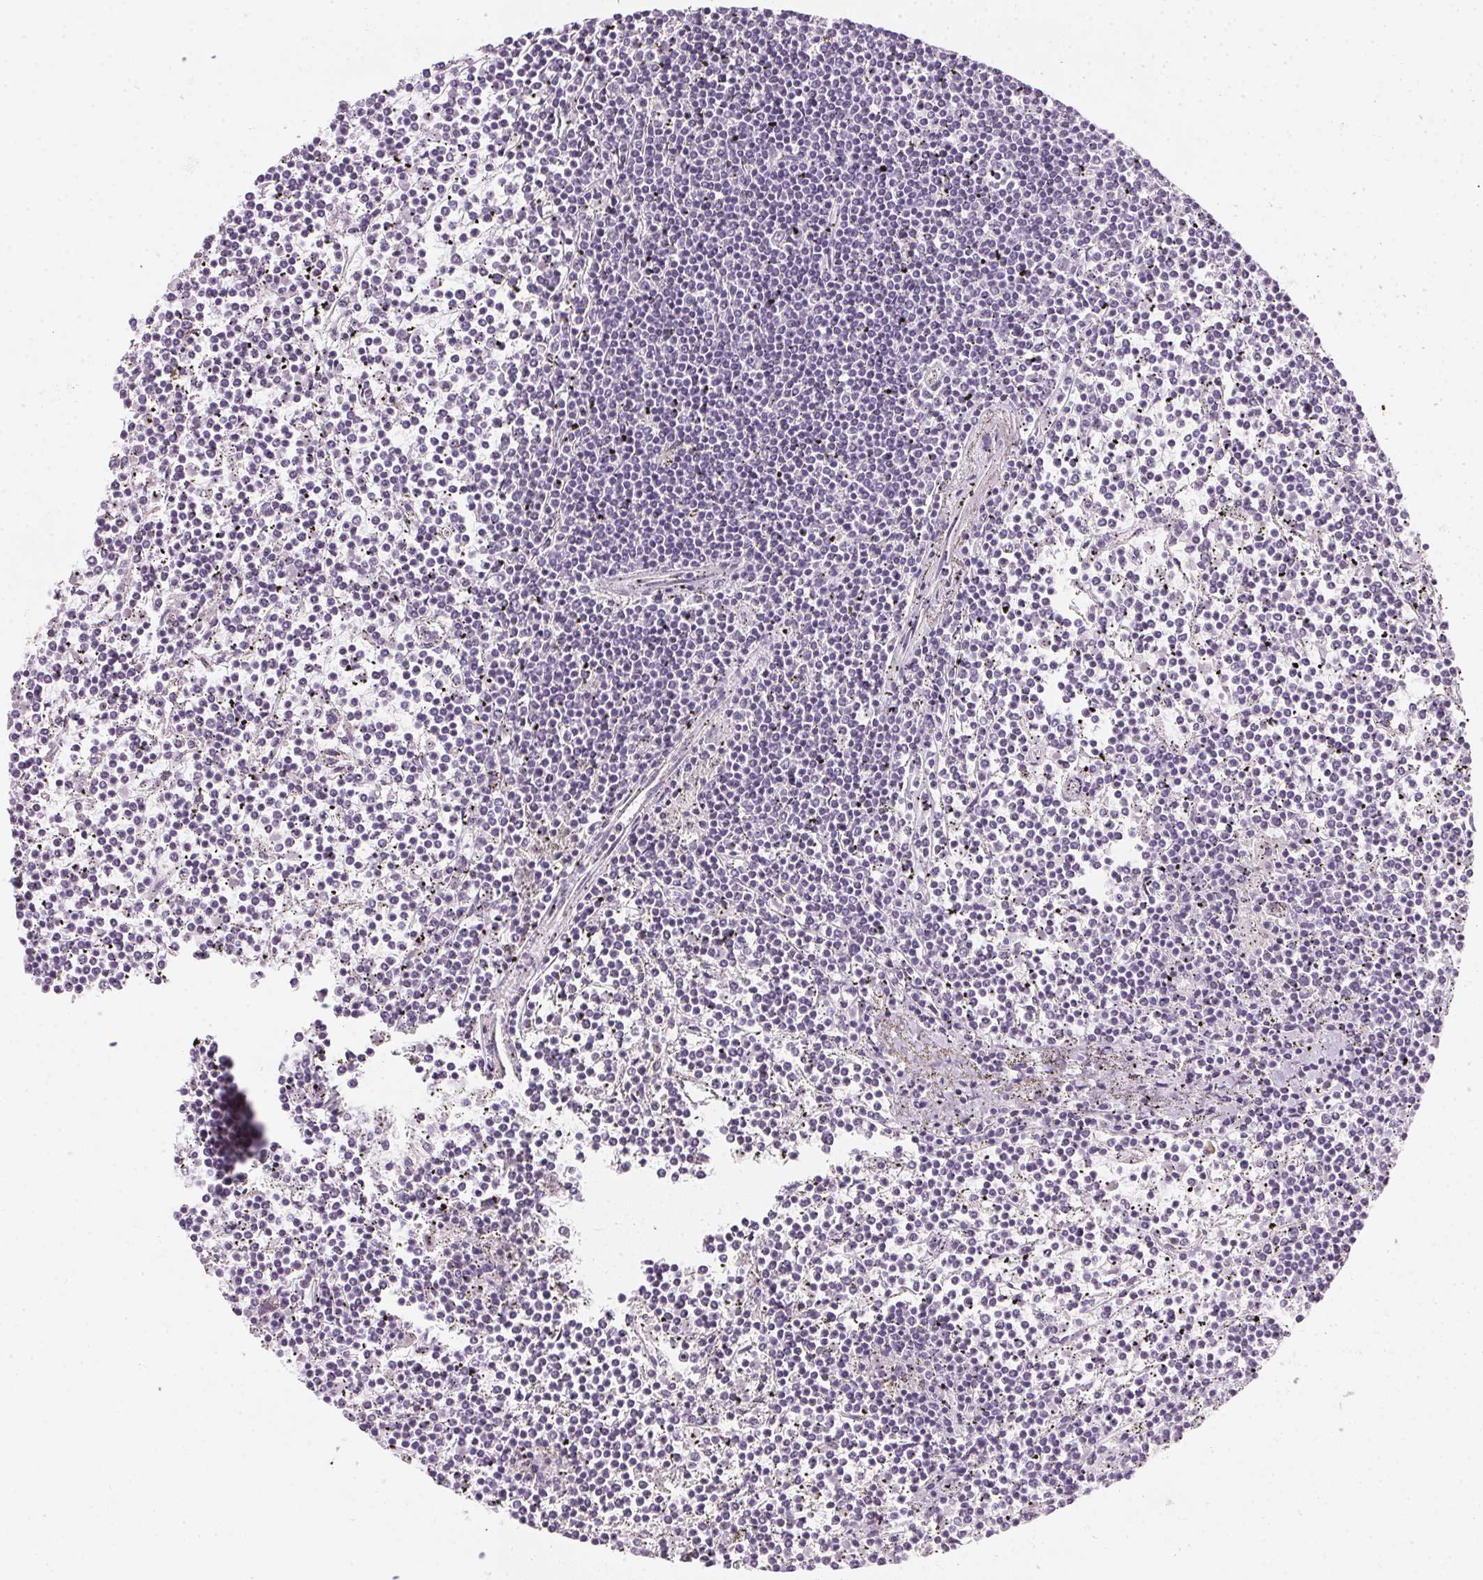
{"staining": {"intensity": "negative", "quantity": "none", "location": "none"}, "tissue": "lymphoma", "cell_type": "Tumor cells", "image_type": "cancer", "snomed": [{"axis": "morphology", "description": "Malignant lymphoma, non-Hodgkin's type, Low grade"}, {"axis": "topography", "description": "Spleen"}], "caption": "Tumor cells are negative for protein expression in human low-grade malignant lymphoma, non-Hodgkin's type.", "gene": "TMEM72", "patient": {"sex": "female", "age": 19}}